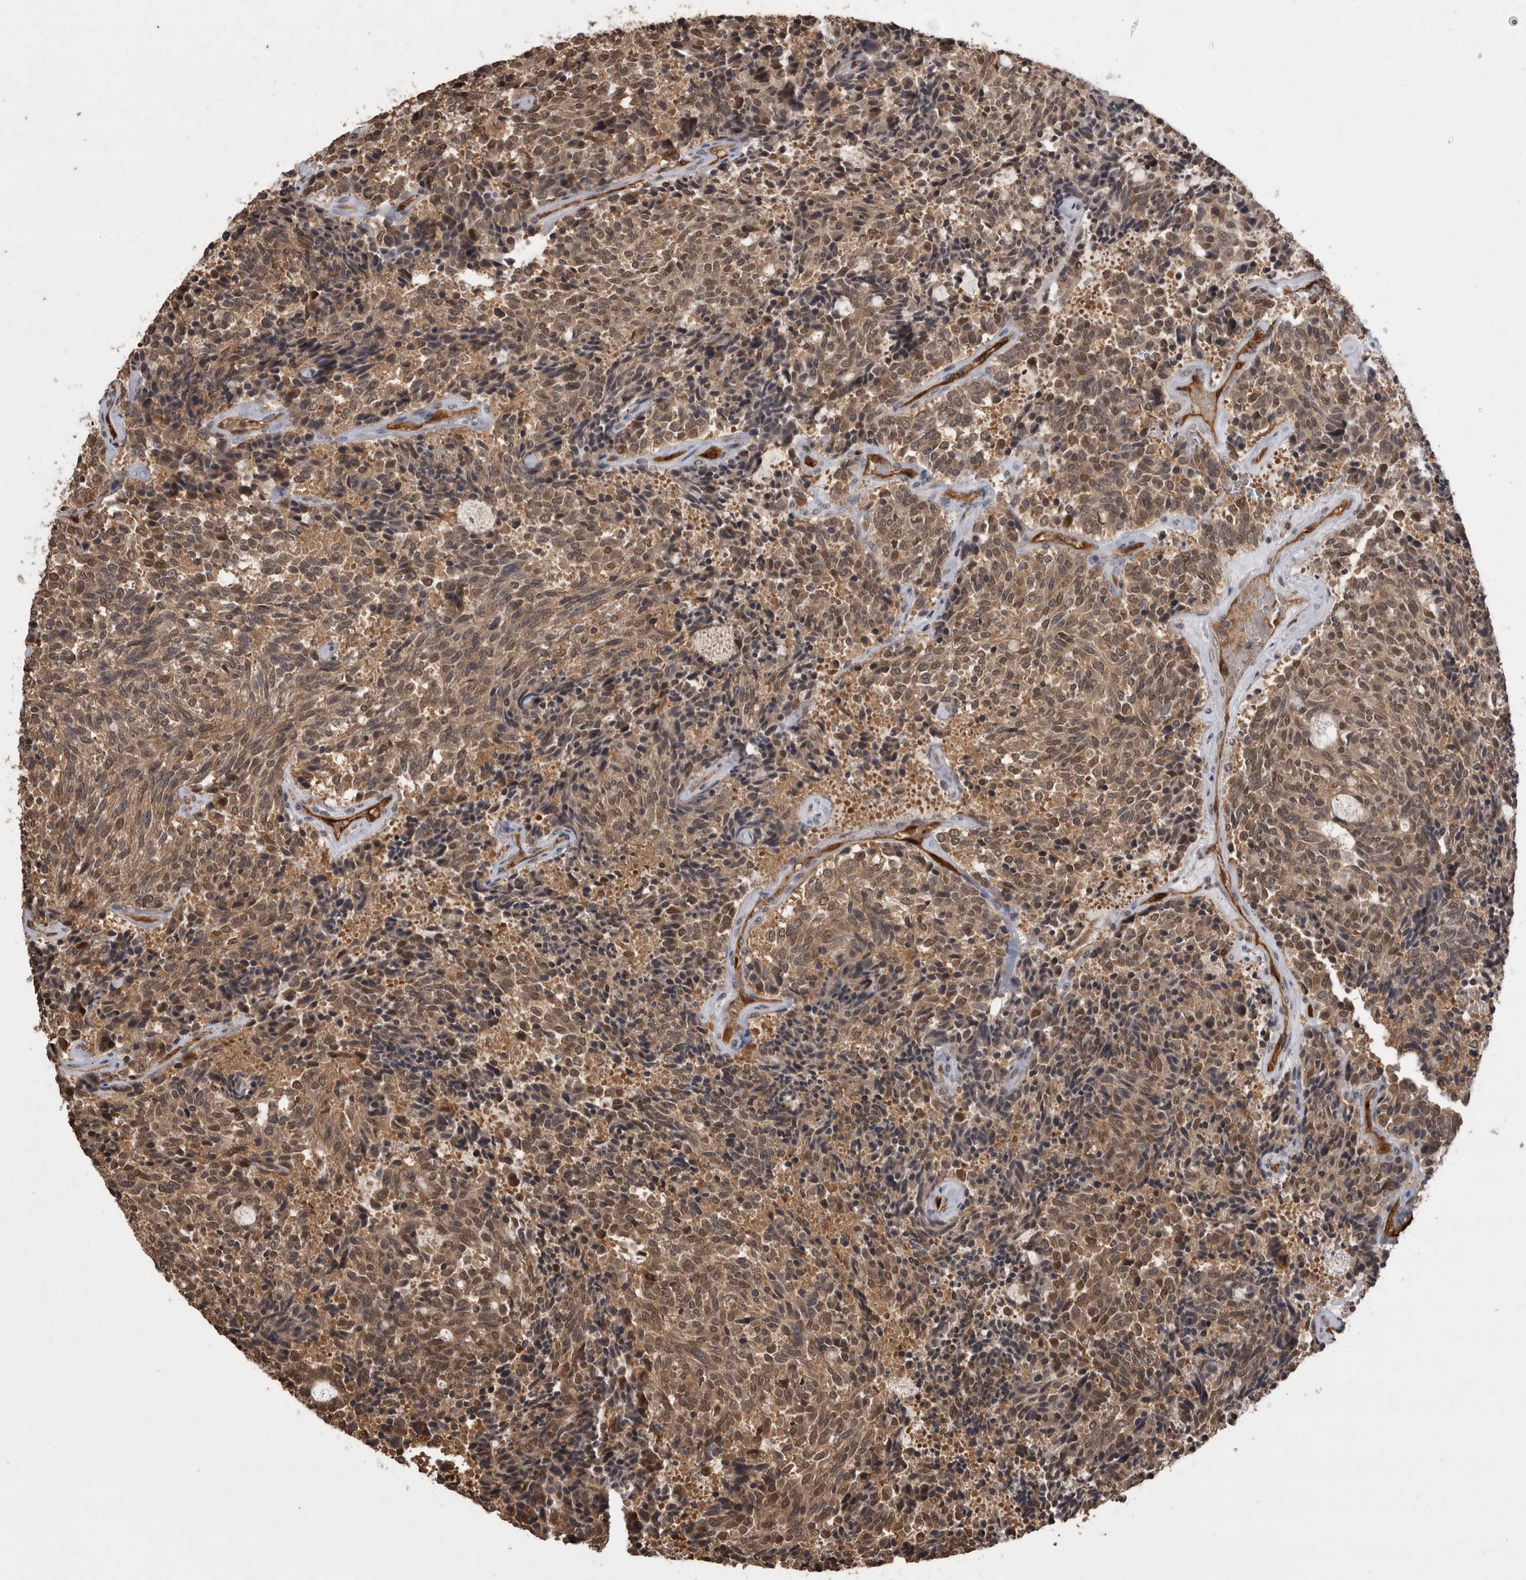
{"staining": {"intensity": "weak", "quantity": ">75%", "location": "cytoplasmic/membranous,nuclear"}, "tissue": "carcinoid", "cell_type": "Tumor cells", "image_type": "cancer", "snomed": [{"axis": "morphology", "description": "Carcinoid, malignant, NOS"}, {"axis": "topography", "description": "Pancreas"}], "caption": "Carcinoid stained with DAB immunohistochemistry shows low levels of weak cytoplasmic/membranous and nuclear expression in about >75% of tumor cells. The staining was performed using DAB, with brown indicating positive protein expression. Nuclei are stained blue with hematoxylin.", "gene": "LXN", "patient": {"sex": "female", "age": 54}}